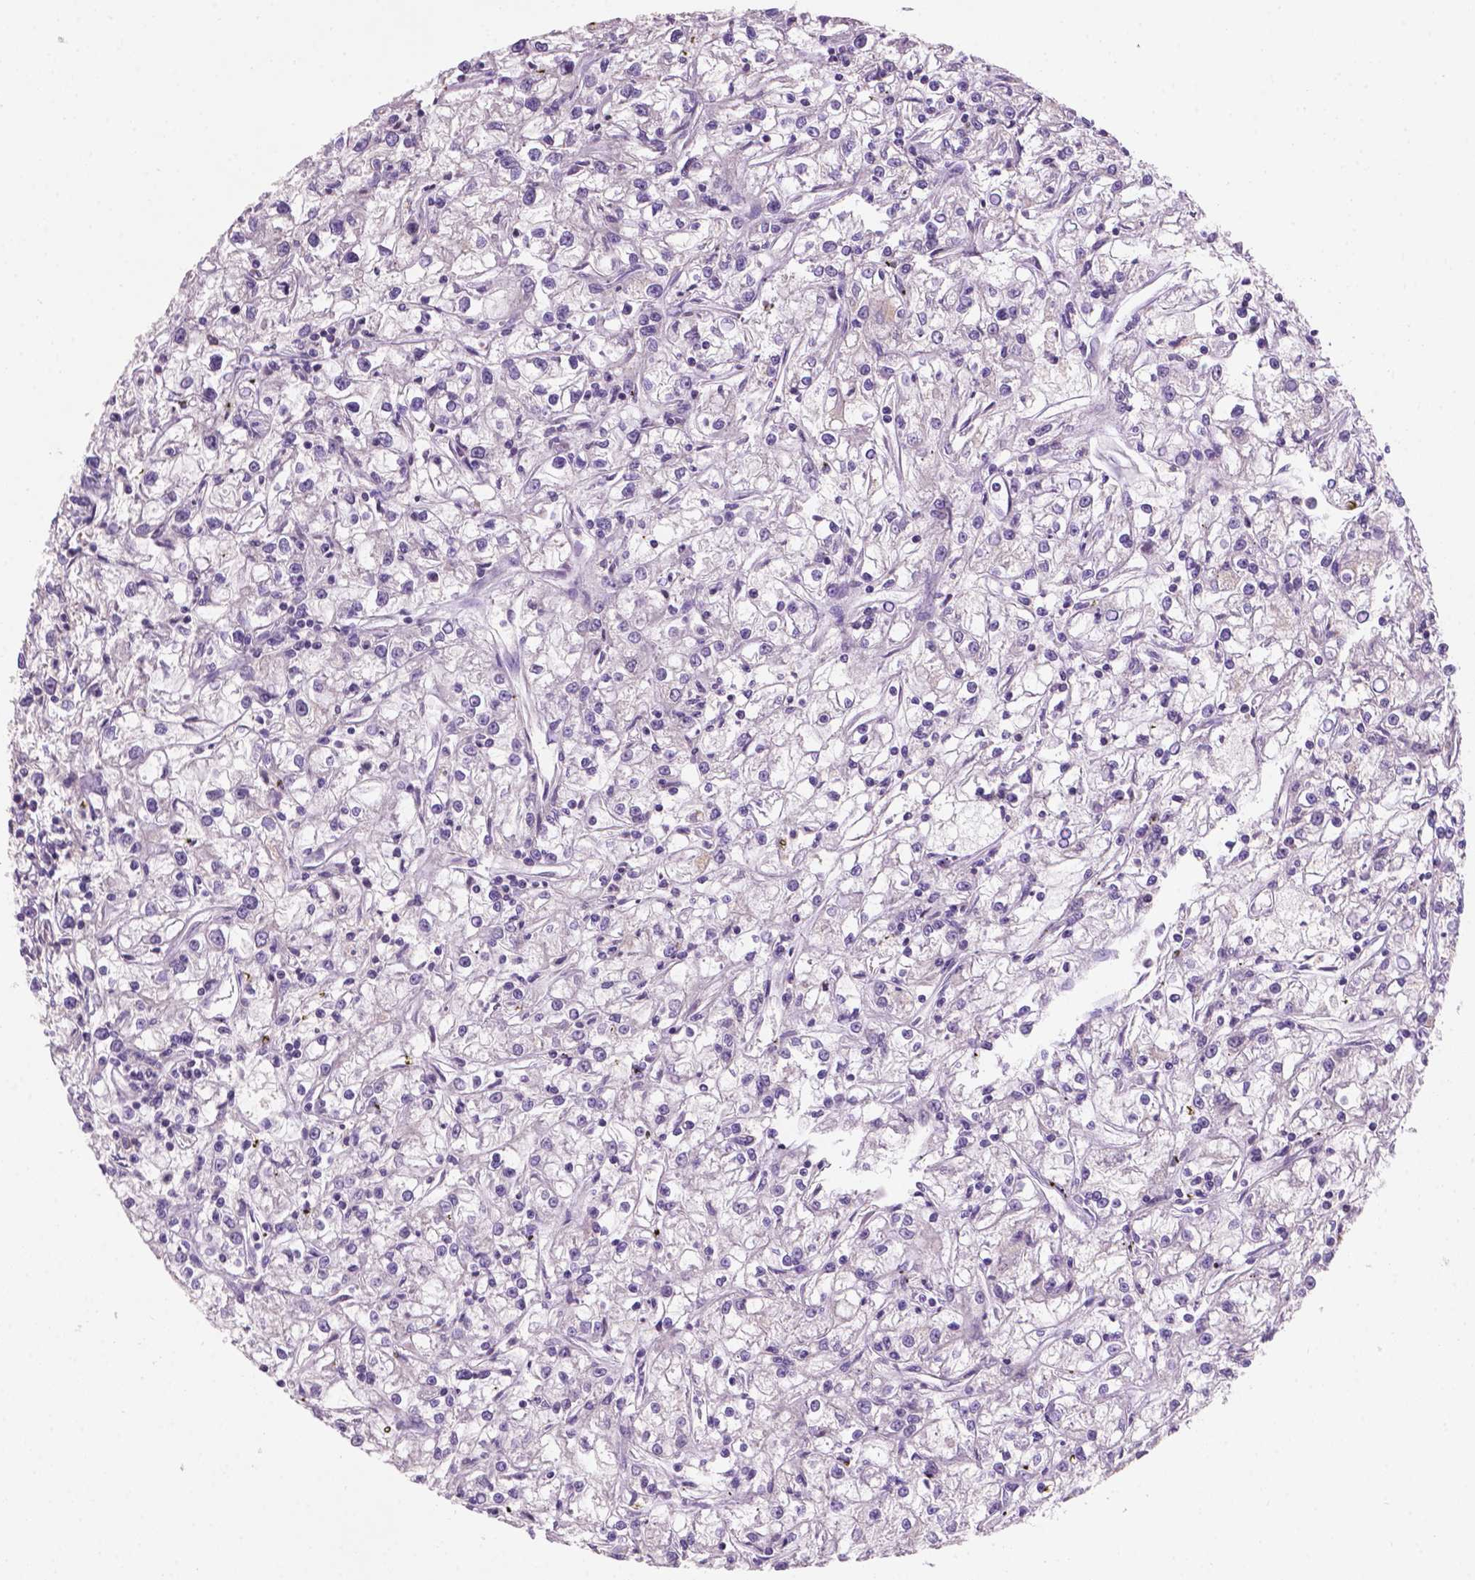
{"staining": {"intensity": "negative", "quantity": "none", "location": "none"}, "tissue": "renal cancer", "cell_type": "Tumor cells", "image_type": "cancer", "snomed": [{"axis": "morphology", "description": "Adenocarcinoma, NOS"}, {"axis": "topography", "description": "Kidney"}], "caption": "Protein analysis of adenocarcinoma (renal) exhibits no significant positivity in tumor cells.", "gene": "GXYLT2", "patient": {"sex": "female", "age": 59}}